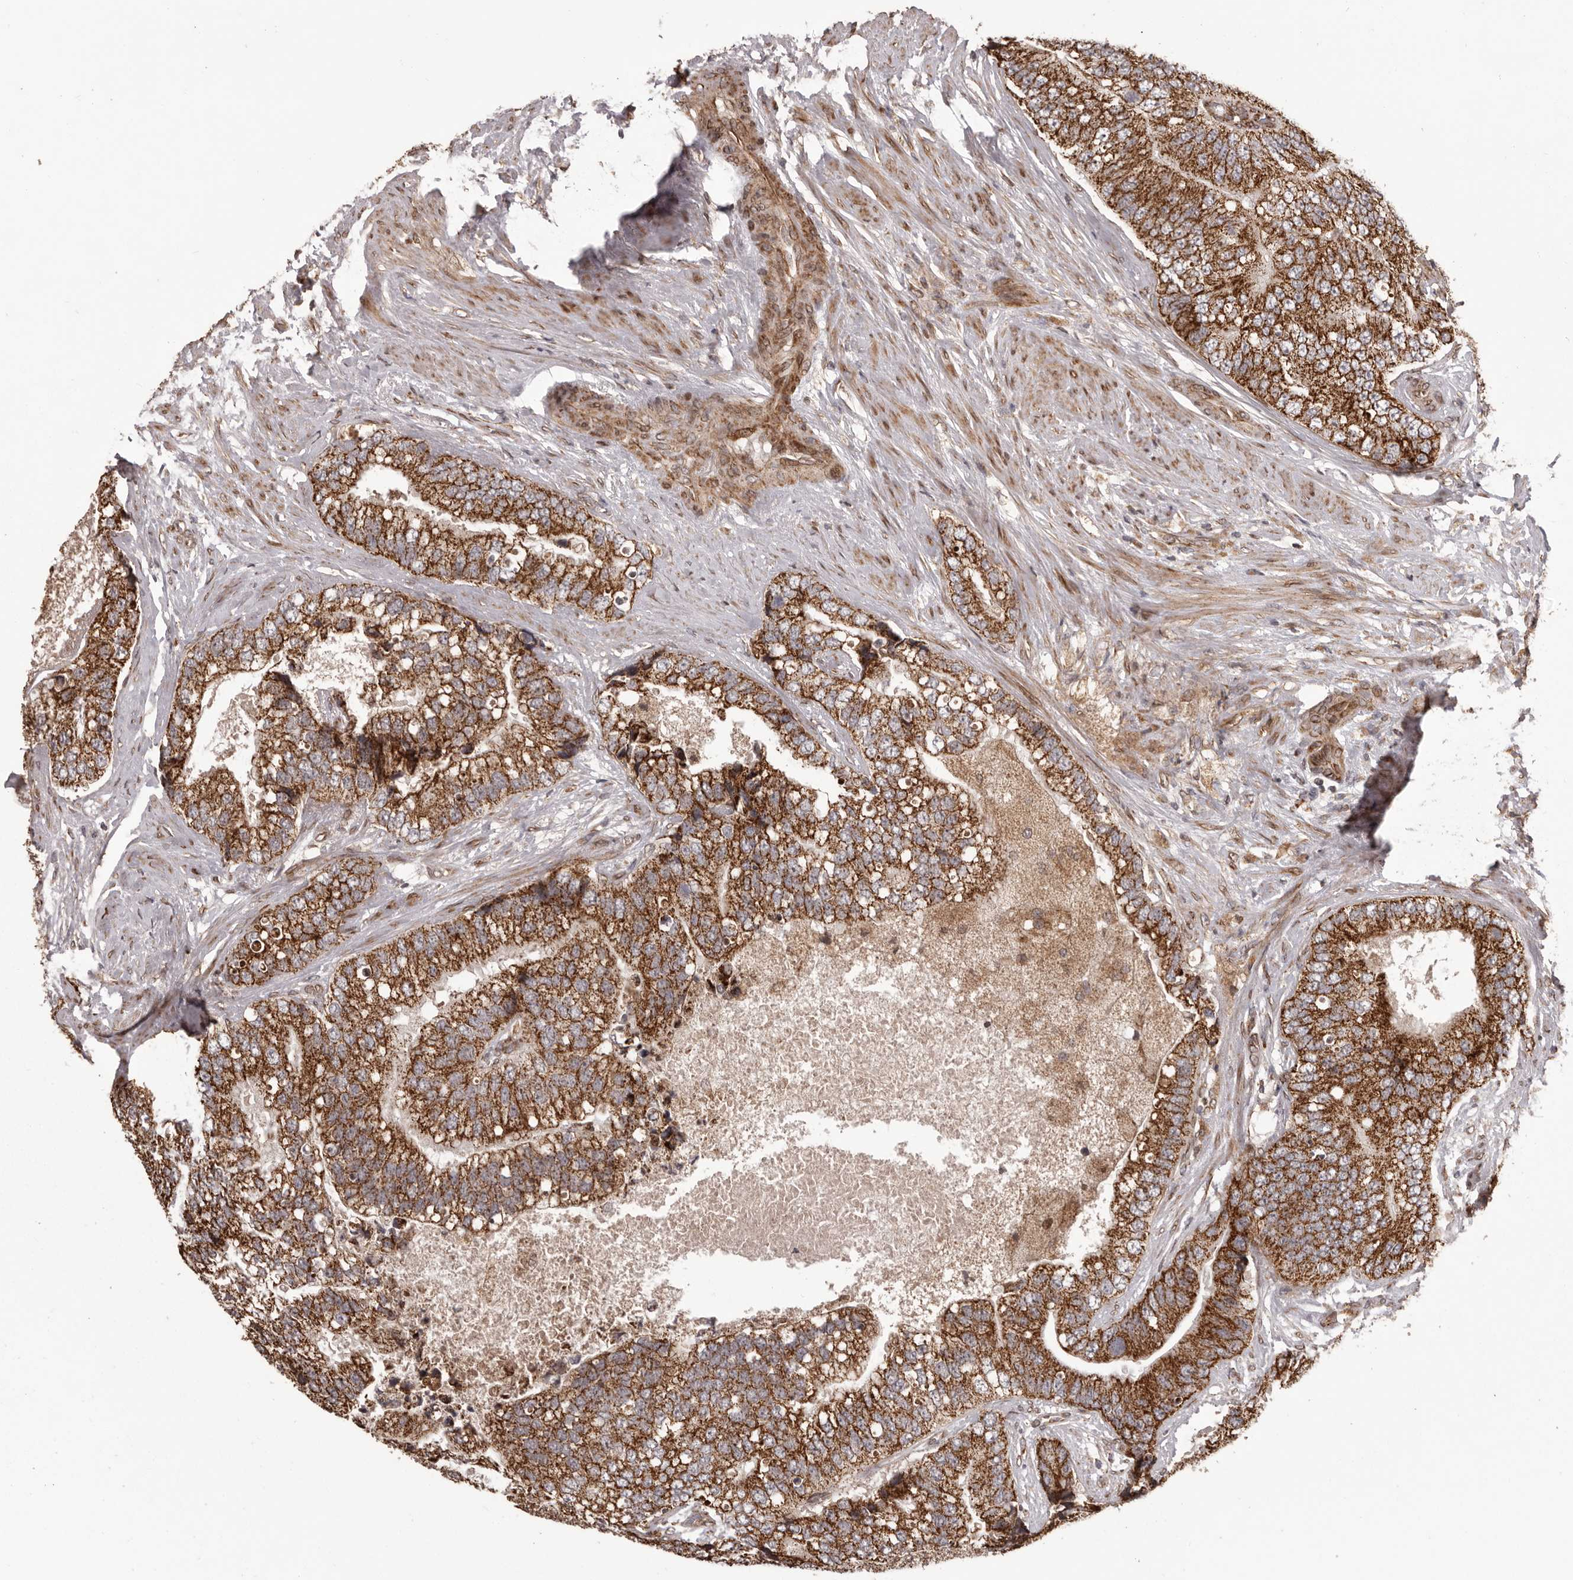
{"staining": {"intensity": "strong", "quantity": ">75%", "location": "cytoplasmic/membranous"}, "tissue": "prostate cancer", "cell_type": "Tumor cells", "image_type": "cancer", "snomed": [{"axis": "morphology", "description": "Adenocarcinoma, High grade"}, {"axis": "topography", "description": "Prostate"}], "caption": "Prostate cancer was stained to show a protein in brown. There is high levels of strong cytoplasmic/membranous positivity in approximately >75% of tumor cells. The protein of interest is shown in brown color, while the nuclei are stained blue.", "gene": "CHRM2", "patient": {"sex": "male", "age": 70}}